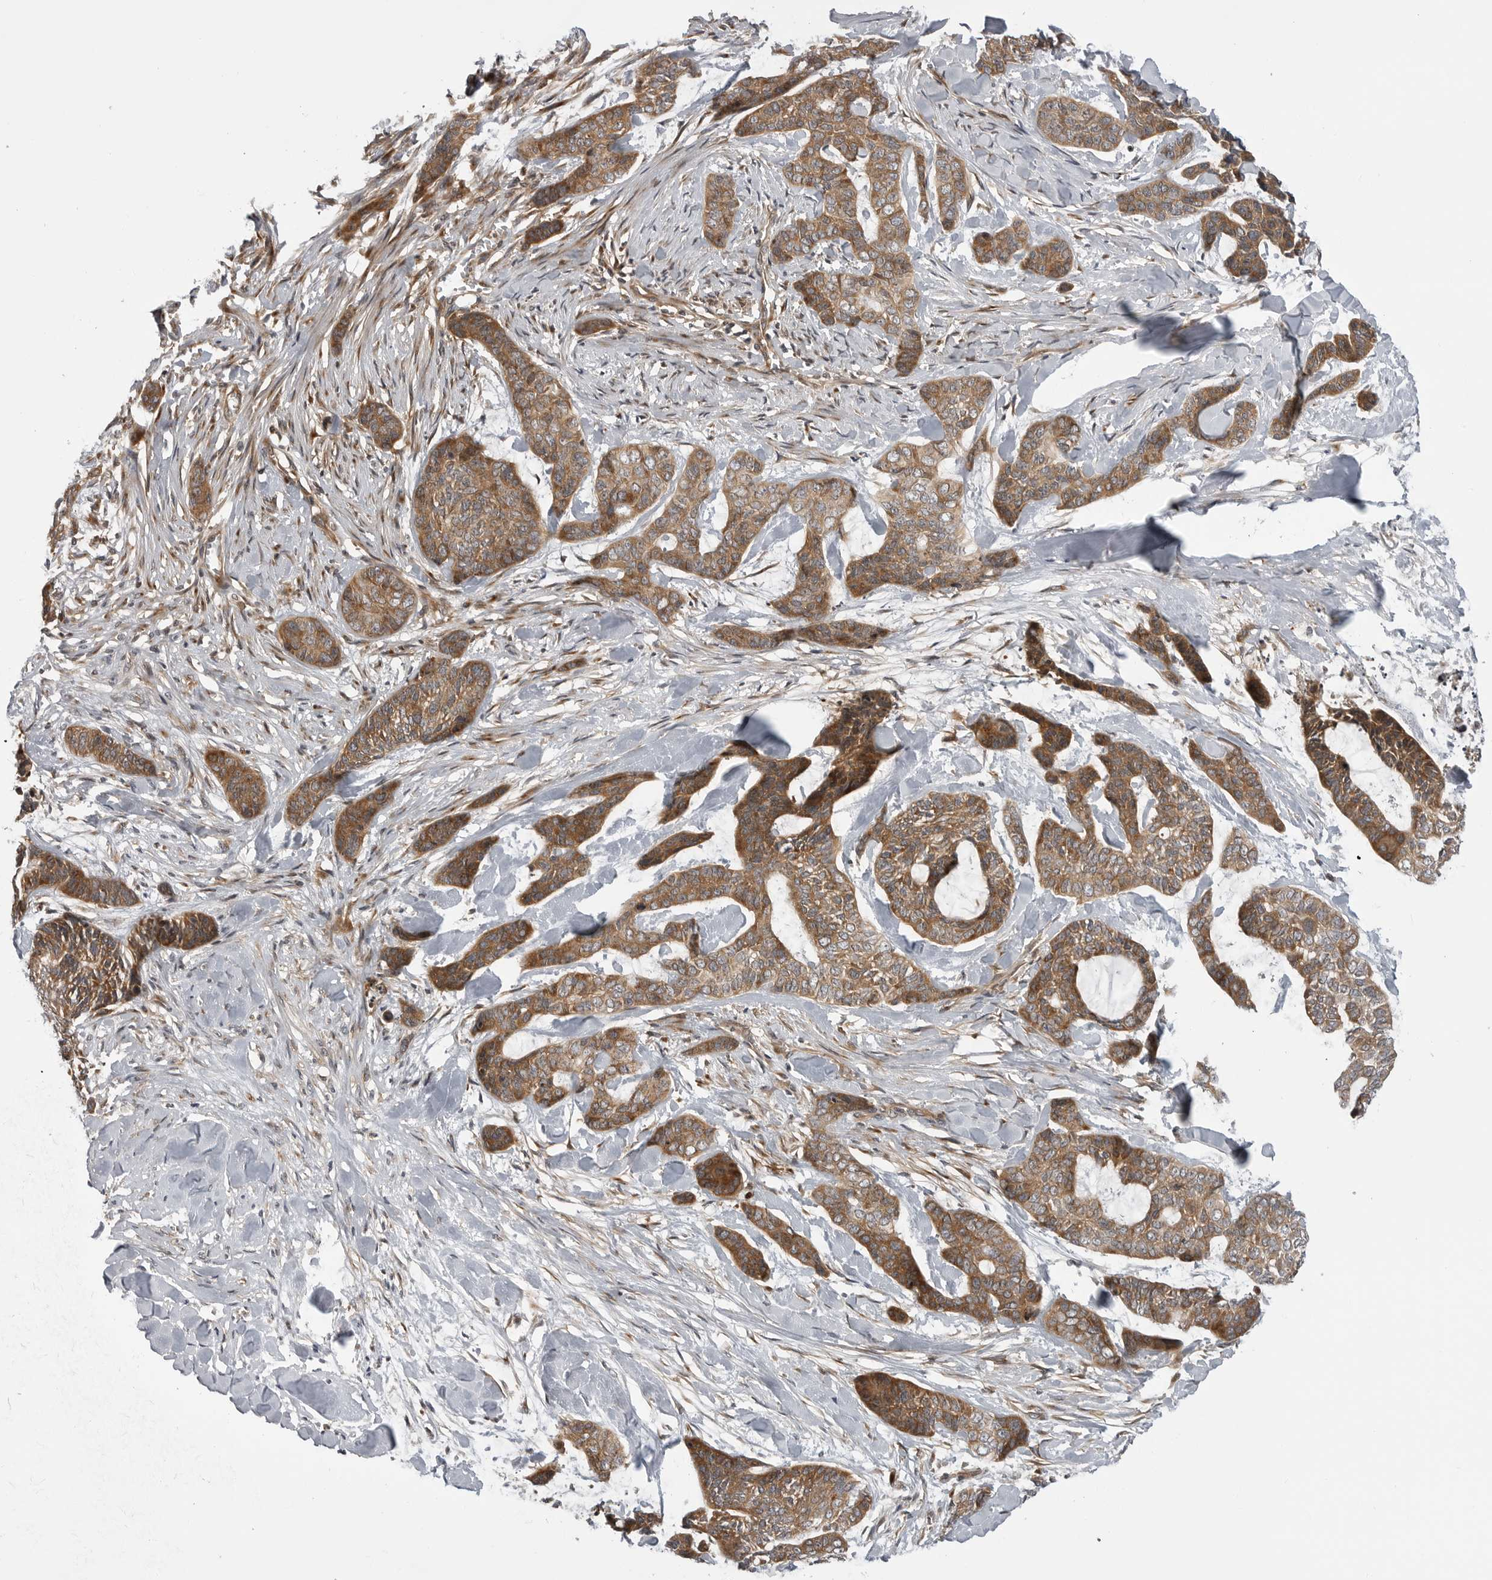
{"staining": {"intensity": "moderate", "quantity": ">75%", "location": "cytoplasmic/membranous"}, "tissue": "skin cancer", "cell_type": "Tumor cells", "image_type": "cancer", "snomed": [{"axis": "morphology", "description": "Basal cell carcinoma"}, {"axis": "topography", "description": "Skin"}], "caption": "High-power microscopy captured an immunohistochemistry (IHC) photomicrograph of skin cancer, revealing moderate cytoplasmic/membranous expression in approximately >75% of tumor cells.", "gene": "LRRC45", "patient": {"sex": "female", "age": 64}}